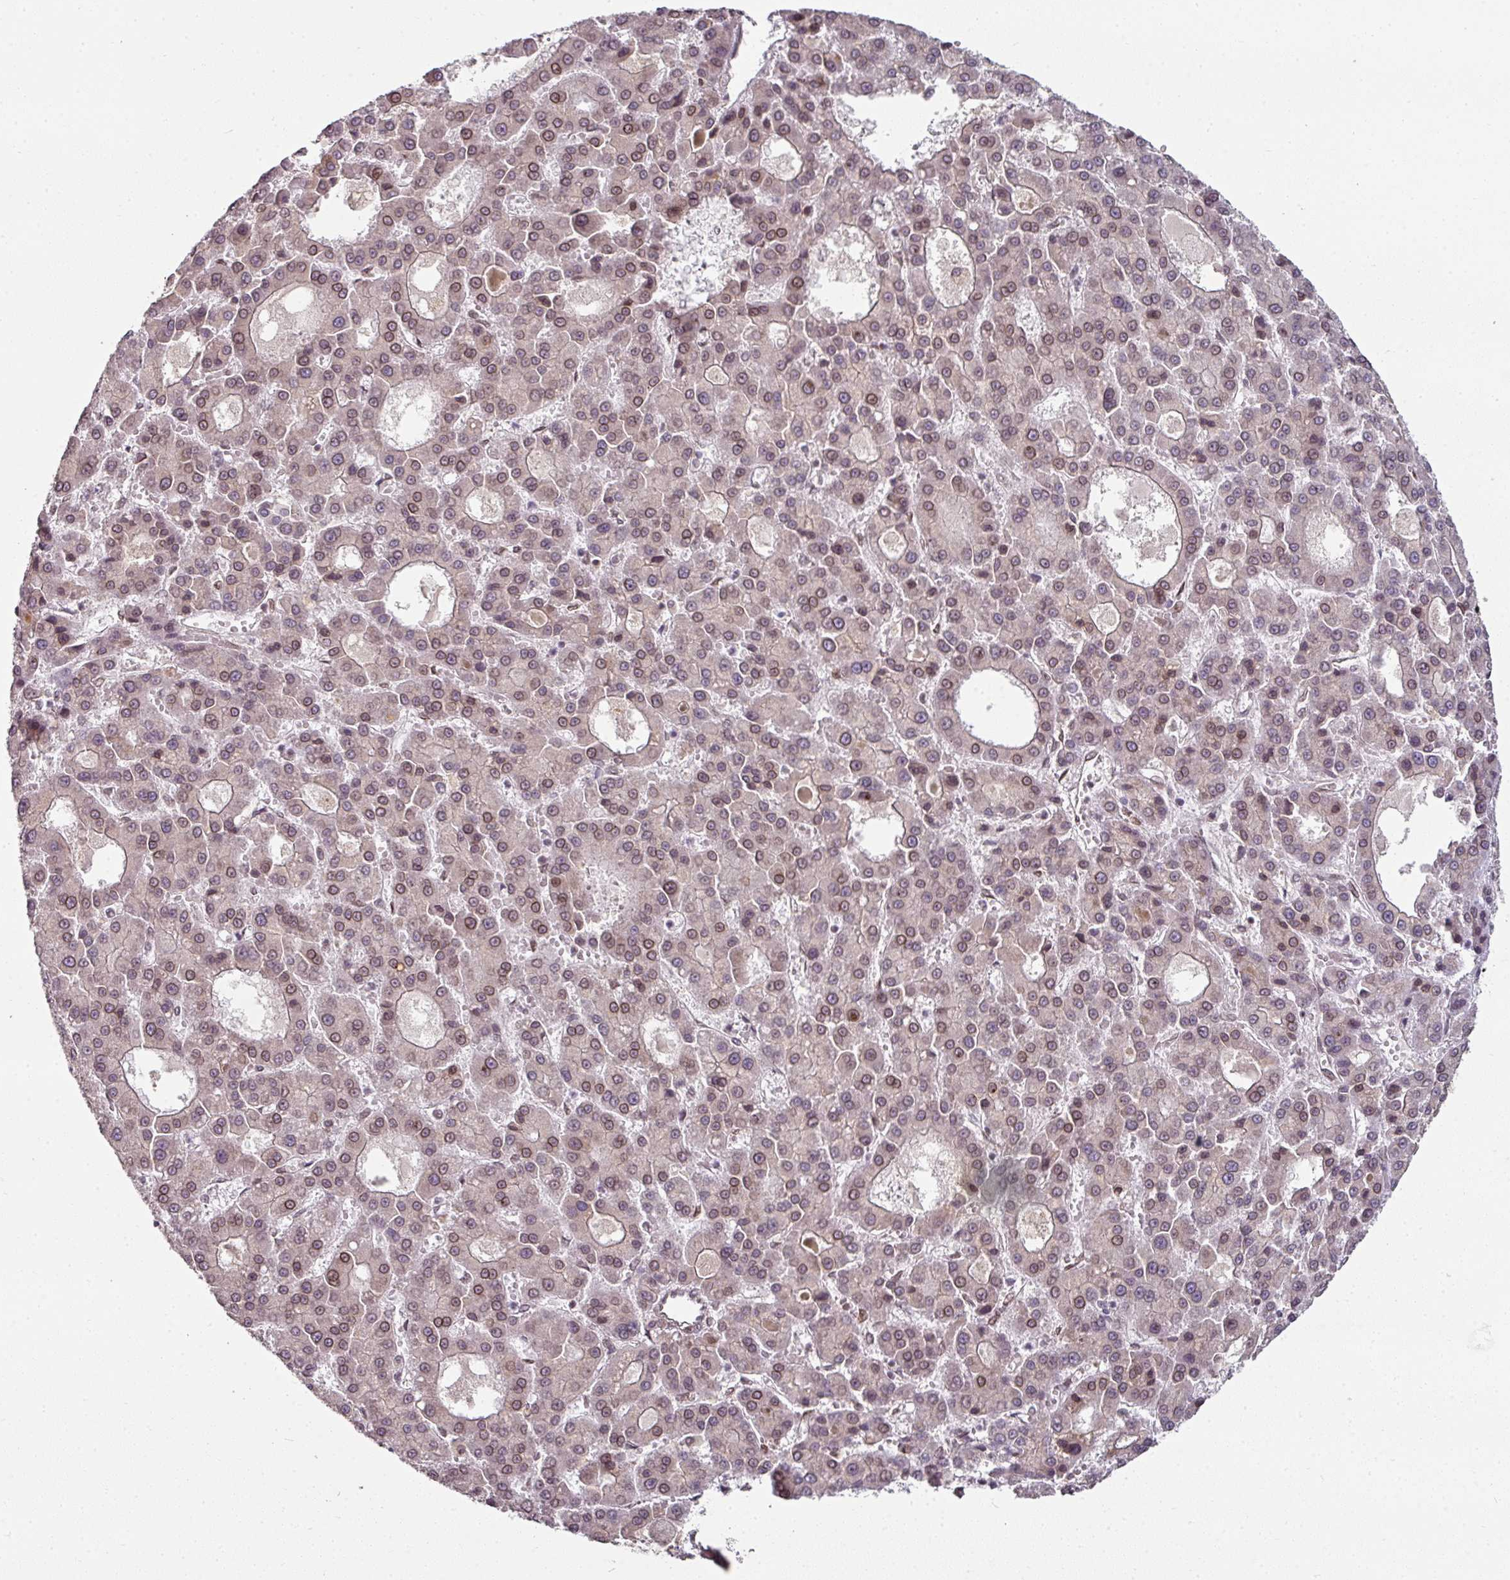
{"staining": {"intensity": "moderate", "quantity": ">75%", "location": "cytoplasmic/membranous,nuclear"}, "tissue": "liver cancer", "cell_type": "Tumor cells", "image_type": "cancer", "snomed": [{"axis": "morphology", "description": "Carcinoma, Hepatocellular, NOS"}, {"axis": "topography", "description": "Liver"}], "caption": "Liver hepatocellular carcinoma stained with a brown dye displays moderate cytoplasmic/membranous and nuclear positive positivity in approximately >75% of tumor cells.", "gene": "RANGAP1", "patient": {"sex": "male", "age": 70}}